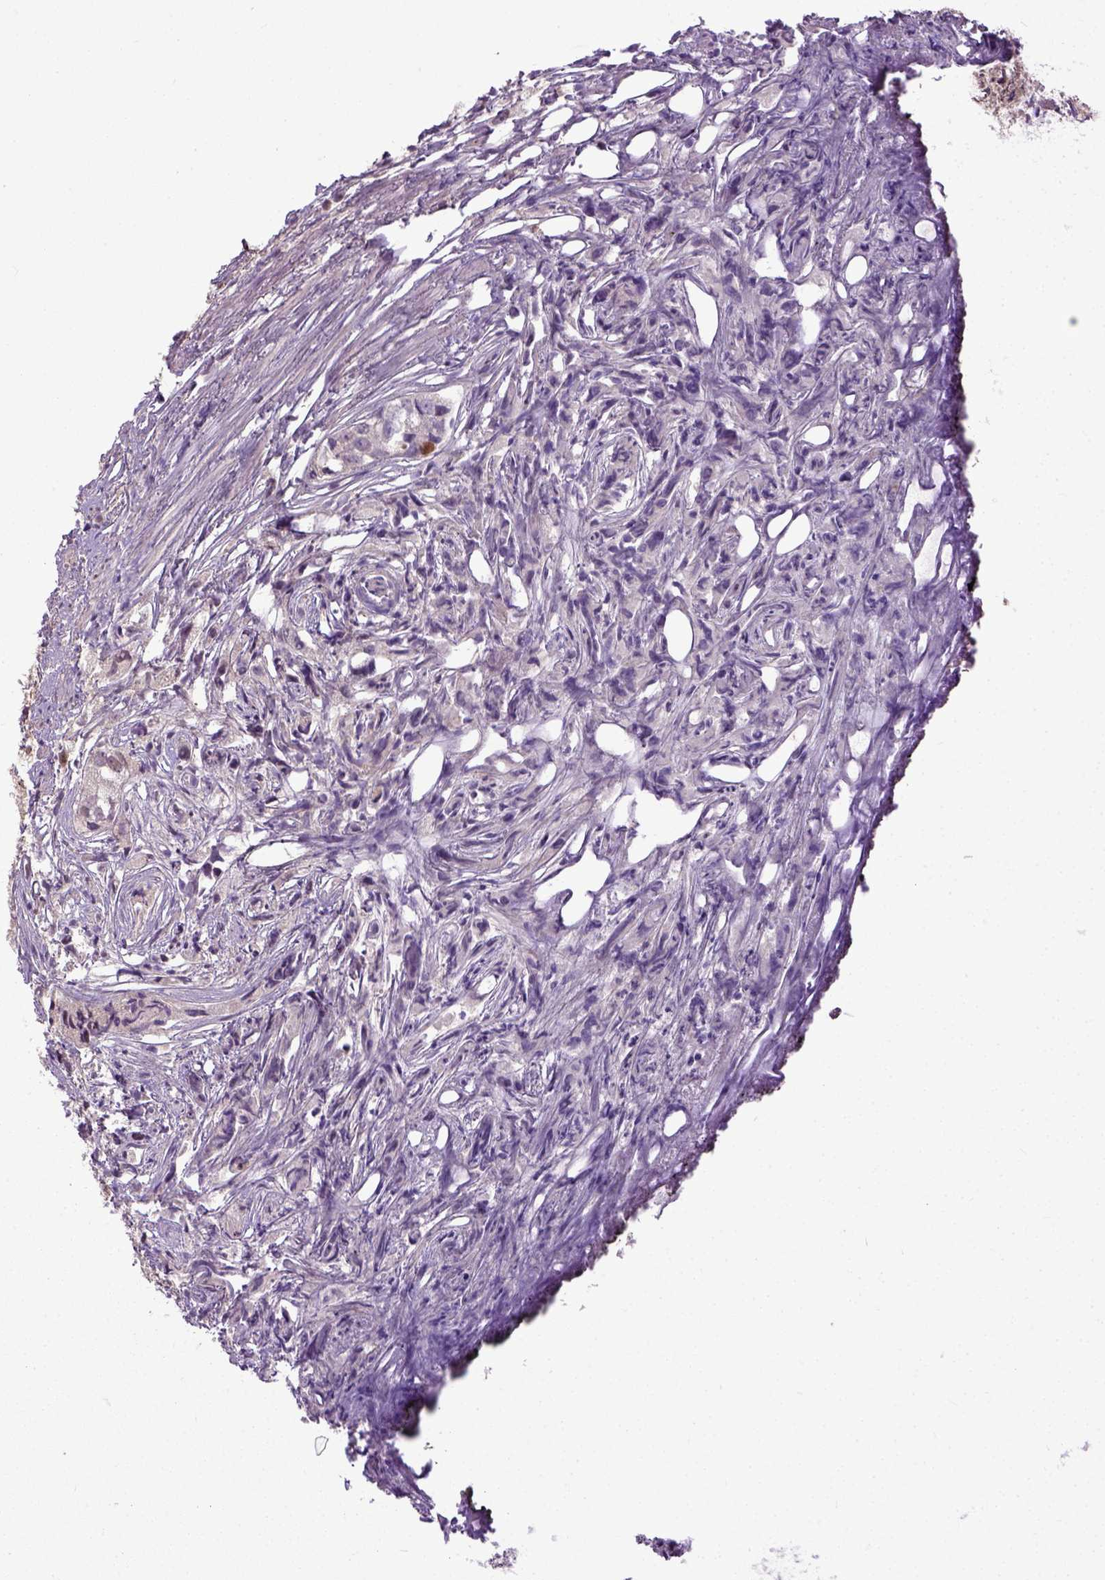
{"staining": {"intensity": "moderate", "quantity": ">75%", "location": "nuclear"}, "tissue": "prostate cancer", "cell_type": "Tumor cells", "image_type": "cancer", "snomed": [{"axis": "morphology", "description": "Adenocarcinoma, High grade"}, {"axis": "topography", "description": "Prostate"}], "caption": "A photomicrograph of human high-grade adenocarcinoma (prostate) stained for a protein exhibits moderate nuclear brown staining in tumor cells.", "gene": "UBA3", "patient": {"sex": "male", "age": 68}}